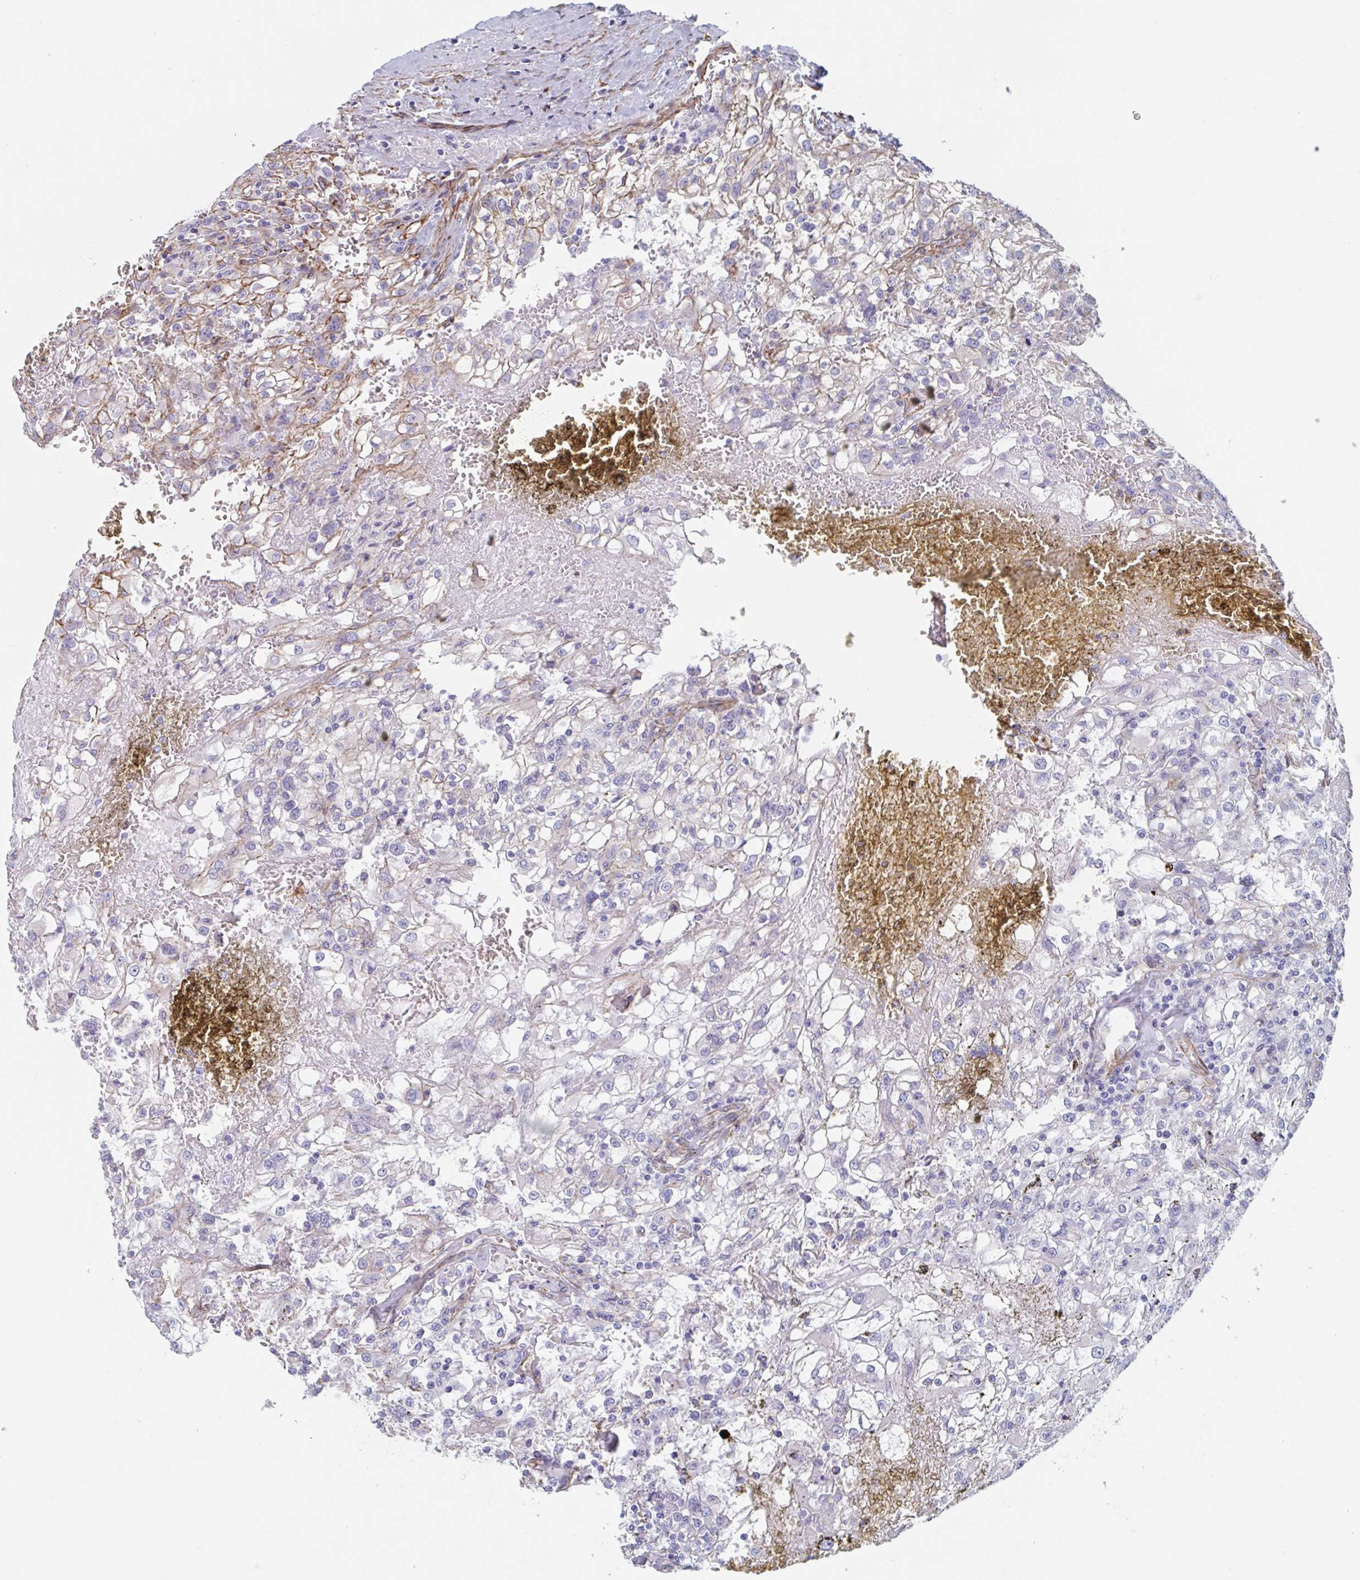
{"staining": {"intensity": "negative", "quantity": "none", "location": "none"}, "tissue": "renal cancer", "cell_type": "Tumor cells", "image_type": "cancer", "snomed": [{"axis": "morphology", "description": "Adenocarcinoma, NOS"}, {"axis": "topography", "description": "Kidney"}], "caption": "Immunohistochemical staining of renal adenocarcinoma exhibits no significant staining in tumor cells. The staining was performed using DAB to visualize the protein expression in brown, while the nuclei were stained in blue with hematoxylin (Magnification: 20x).", "gene": "CITED4", "patient": {"sex": "female", "age": 74}}